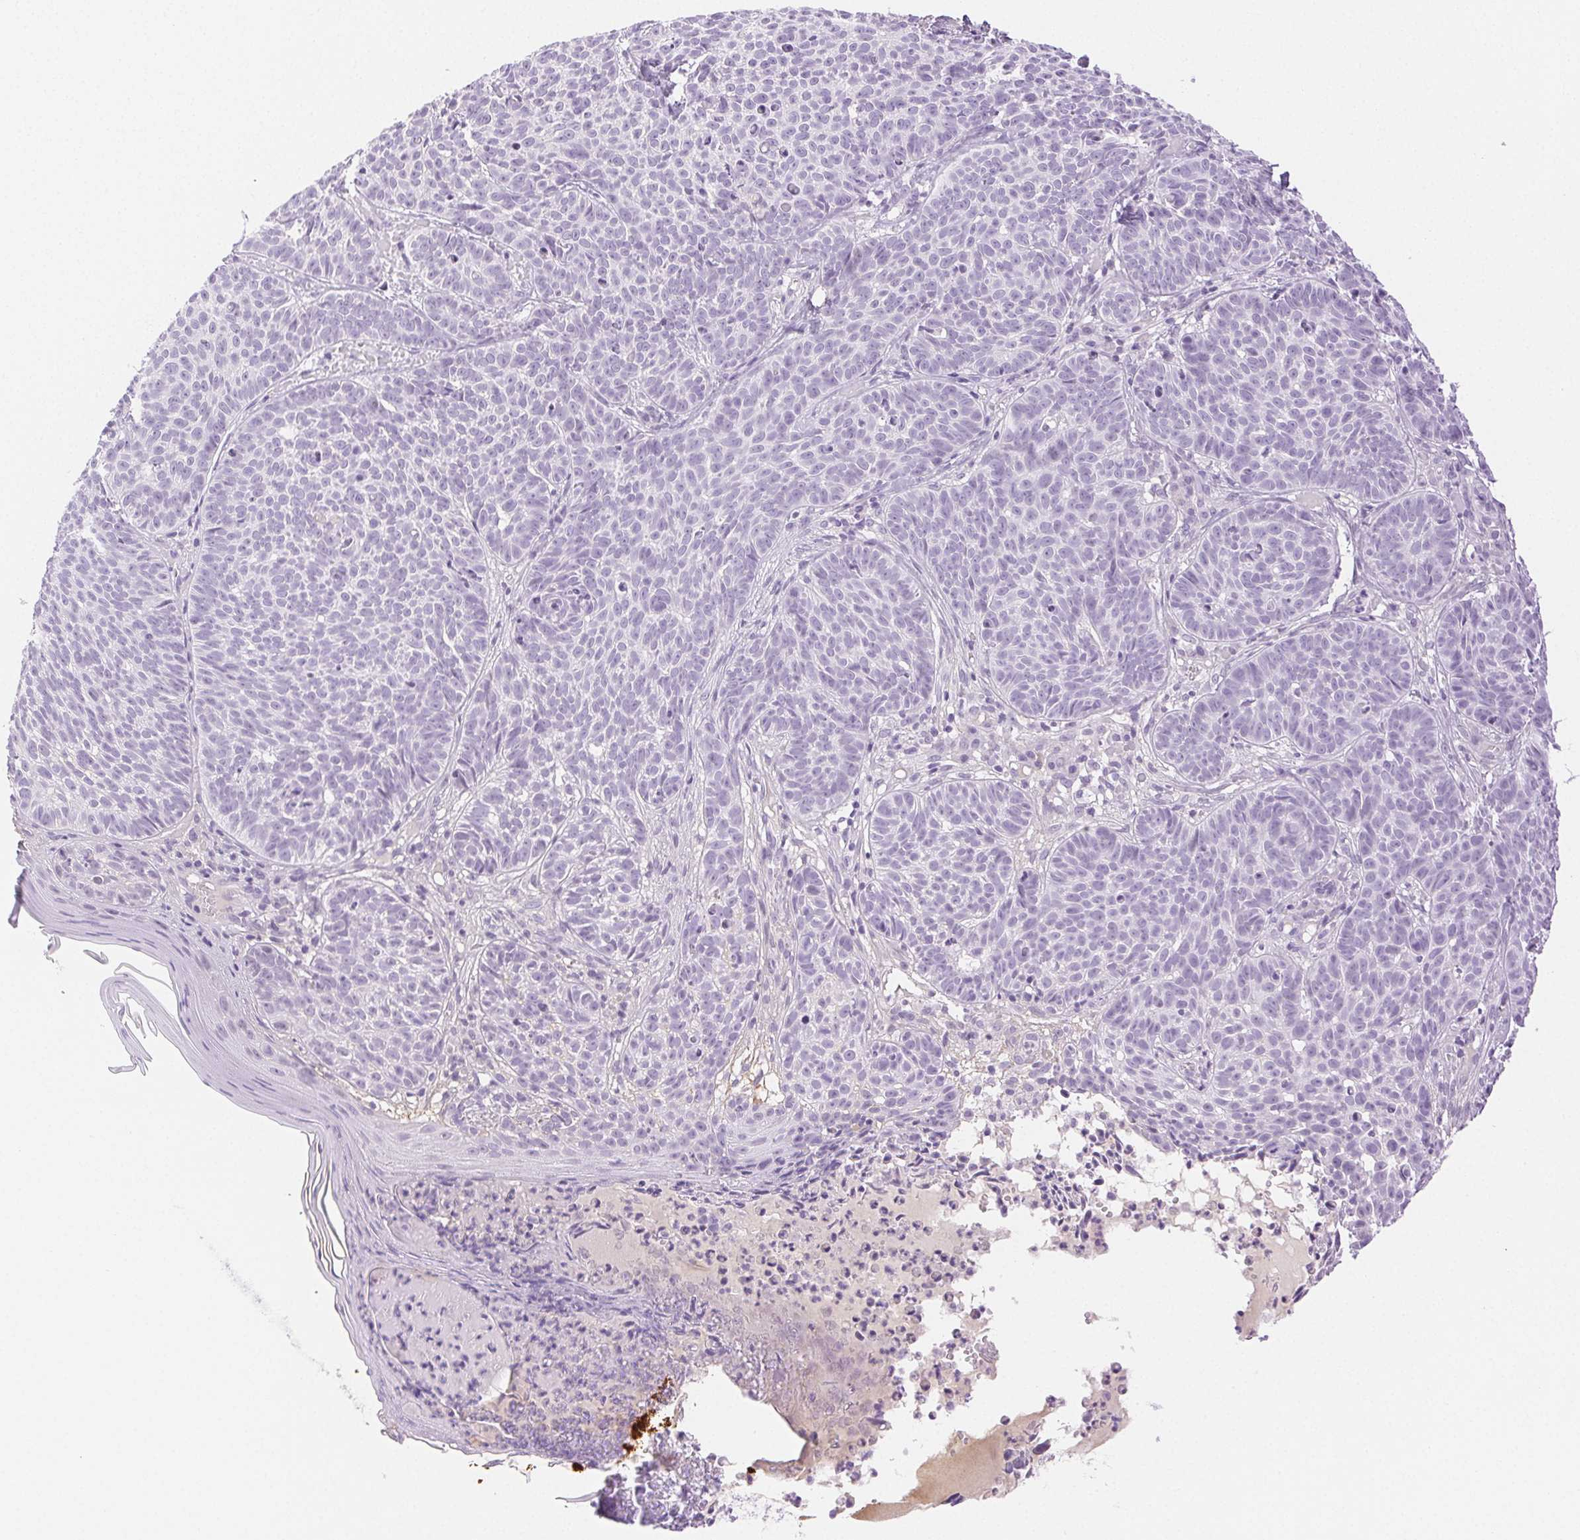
{"staining": {"intensity": "negative", "quantity": "none", "location": "none"}, "tissue": "skin cancer", "cell_type": "Tumor cells", "image_type": "cancer", "snomed": [{"axis": "morphology", "description": "Basal cell carcinoma"}, {"axis": "topography", "description": "Skin"}], "caption": "The micrograph shows no significant expression in tumor cells of basal cell carcinoma (skin).", "gene": "SPACA4", "patient": {"sex": "male", "age": 90}}